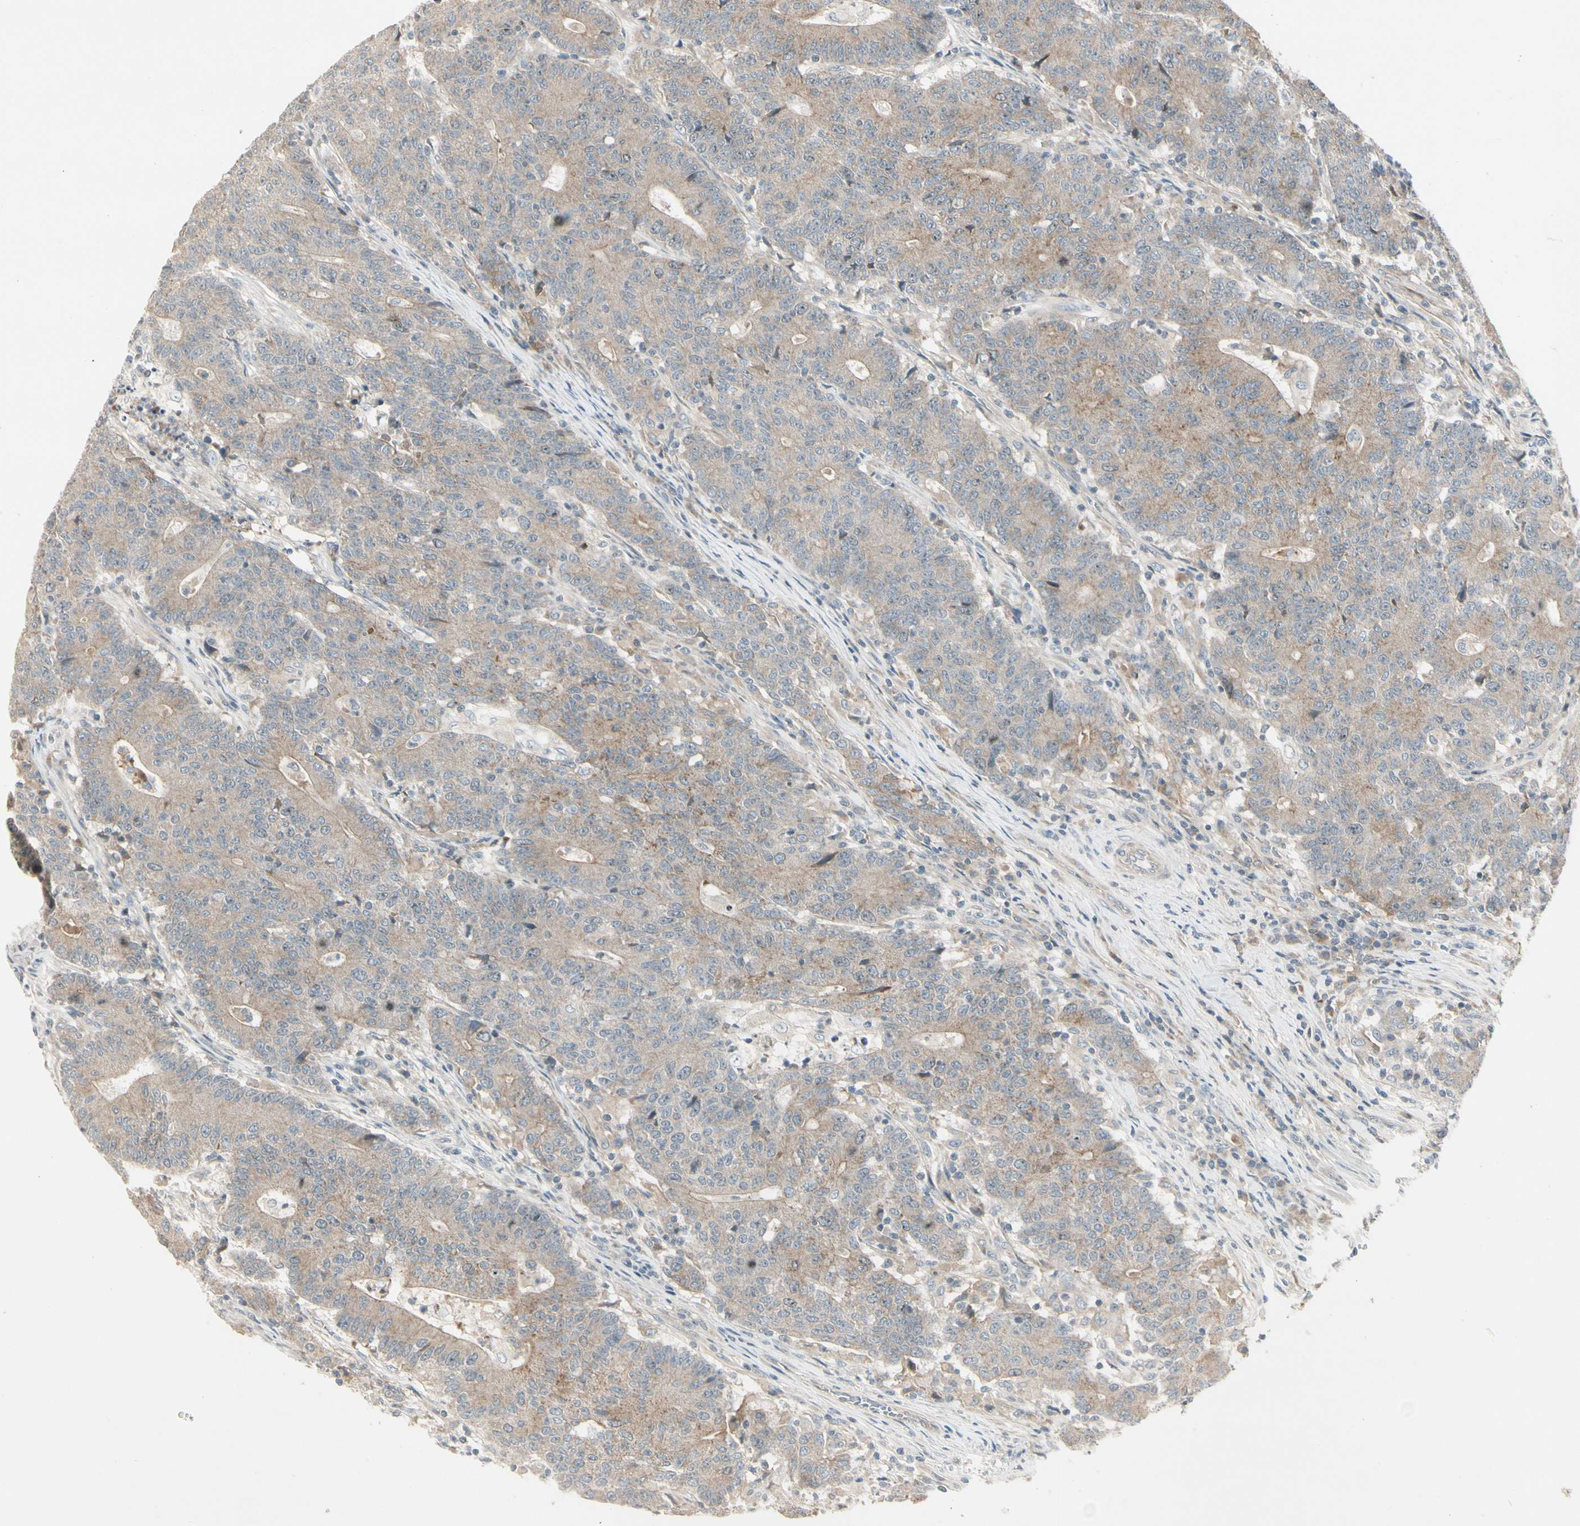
{"staining": {"intensity": "weak", "quantity": ">75%", "location": "cytoplasmic/membranous"}, "tissue": "colorectal cancer", "cell_type": "Tumor cells", "image_type": "cancer", "snomed": [{"axis": "morphology", "description": "Normal tissue, NOS"}, {"axis": "morphology", "description": "Adenocarcinoma, NOS"}, {"axis": "topography", "description": "Colon"}], "caption": "IHC image of colorectal cancer (adenocarcinoma) stained for a protein (brown), which reveals low levels of weak cytoplasmic/membranous expression in approximately >75% of tumor cells.", "gene": "ICAM5", "patient": {"sex": "female", "age": 75}}